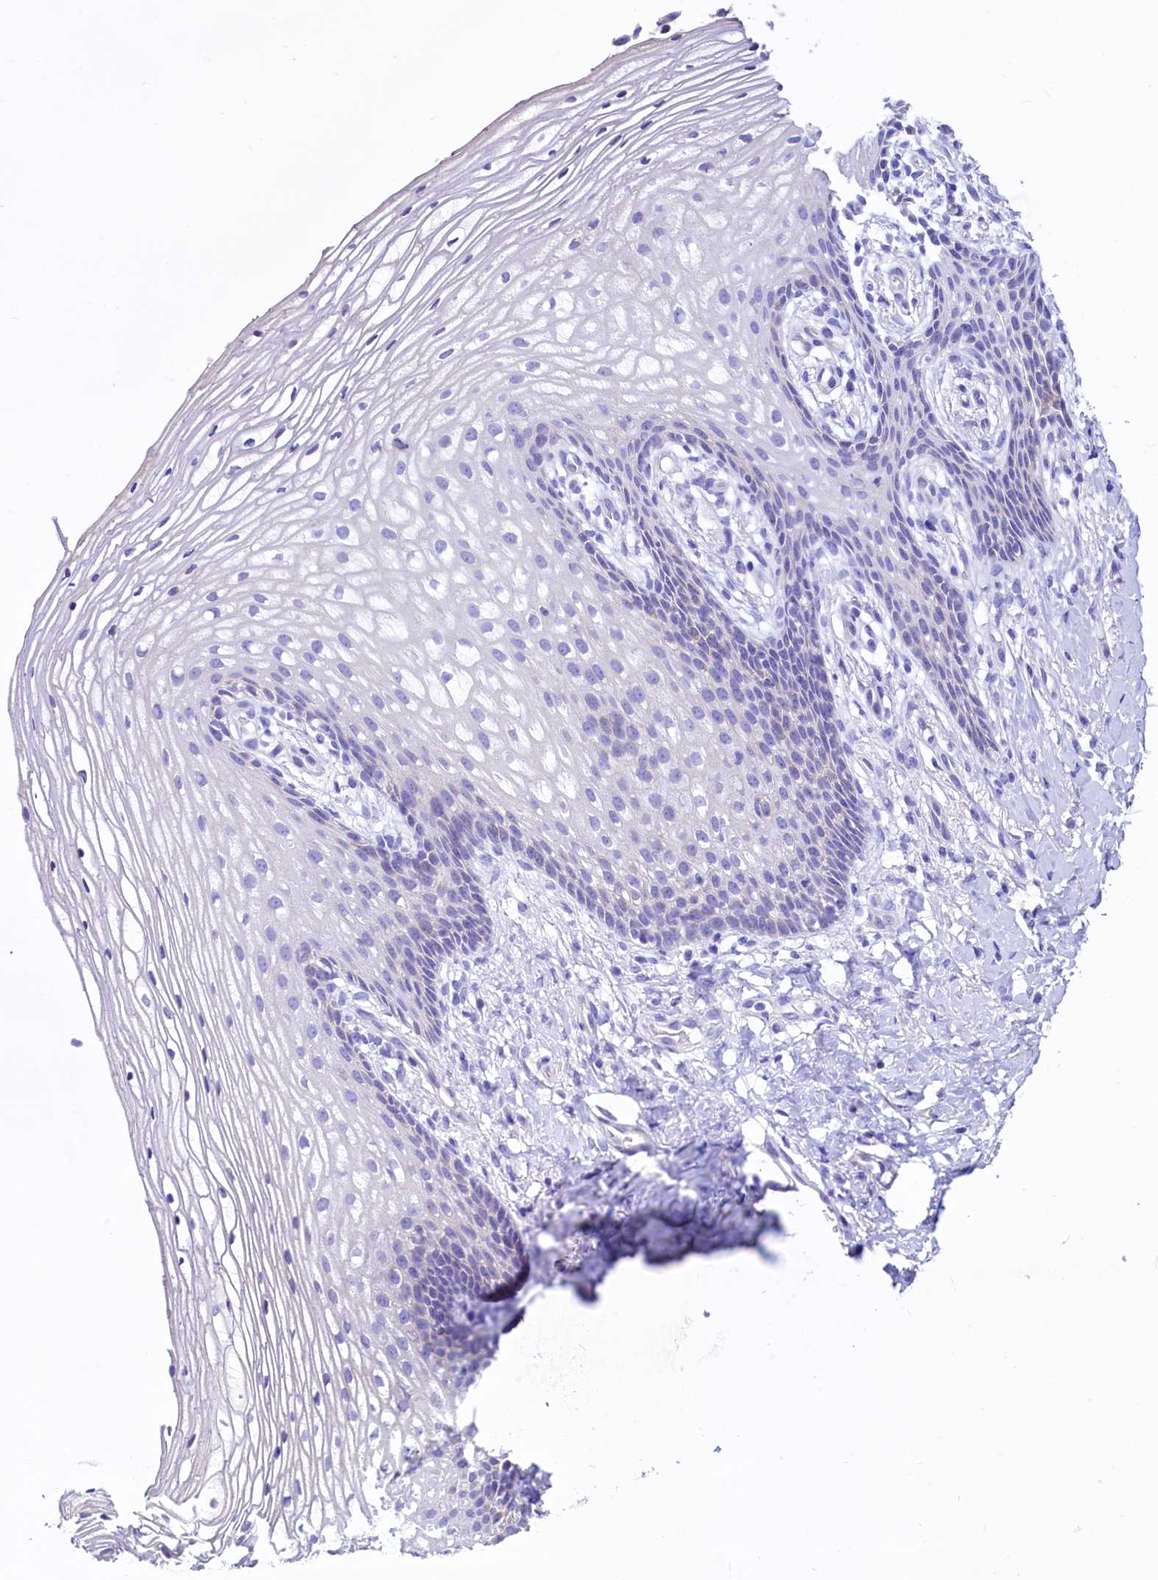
{"staining": {"intensity": "negative", "quantity": "none", "location": "none"}, "tissue": "vagina", "cell_type": "Squamous epithelial cells", "image_type": "normal", "snomed": [{"axis": "morphology", "description": "Normal tissue, NOS"}, {"axis": "topography", "description": "Vagina"}], "caption": "A high-resolution photomicrograph shows IHC staining of benign vagina, which displays no significant positivity in squamous epithelial cells.", "gene": "RBP3", "patient": {"sex": "female", "age": 60}}